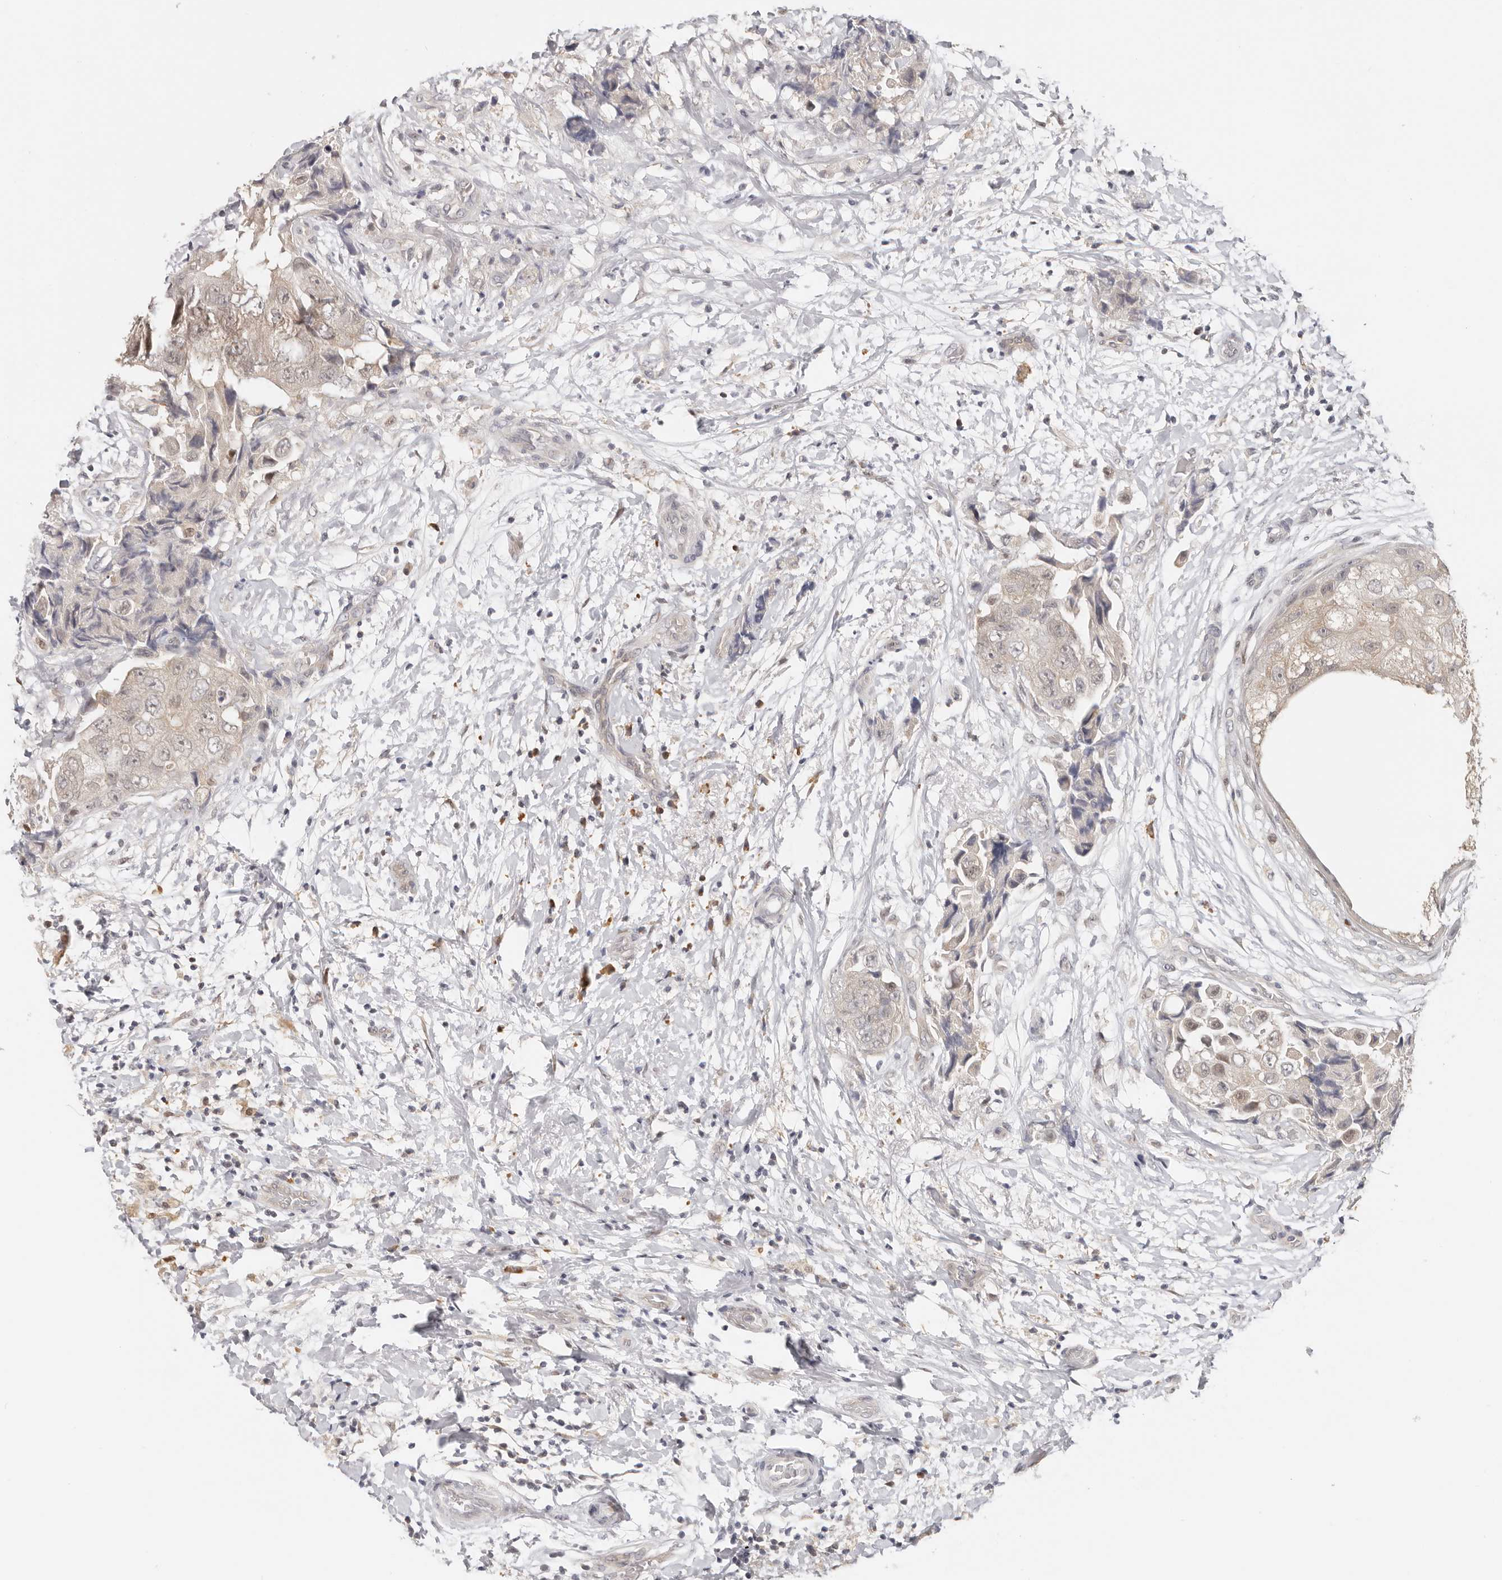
{"staining": {"intensity": "weak", "quantity": "<25%", "location": "cytoplasmic/membranous,nuclear"}, "tissue": "breast cancer", "cell_type": "Tumor cells", "image_type": "cancer", "snomed": [{"axis": "morphology", "description": "Normal tissue, NOS"}, {"axis": "morphology", "description": "Duct carcinoma"}, {"axis": "topography", "description": "Breast"}], "caption": "Immunohistochemistry histopathology image of neoplastic tissue: breast cancer stained with DAB demonstrates no significant protein positivity in tumor cells. (Brightfield microscopy of DAB immunohistochemistry at high magnification).", "gene": "LARP7", "patient": {"sex": "female", "age": 62}}